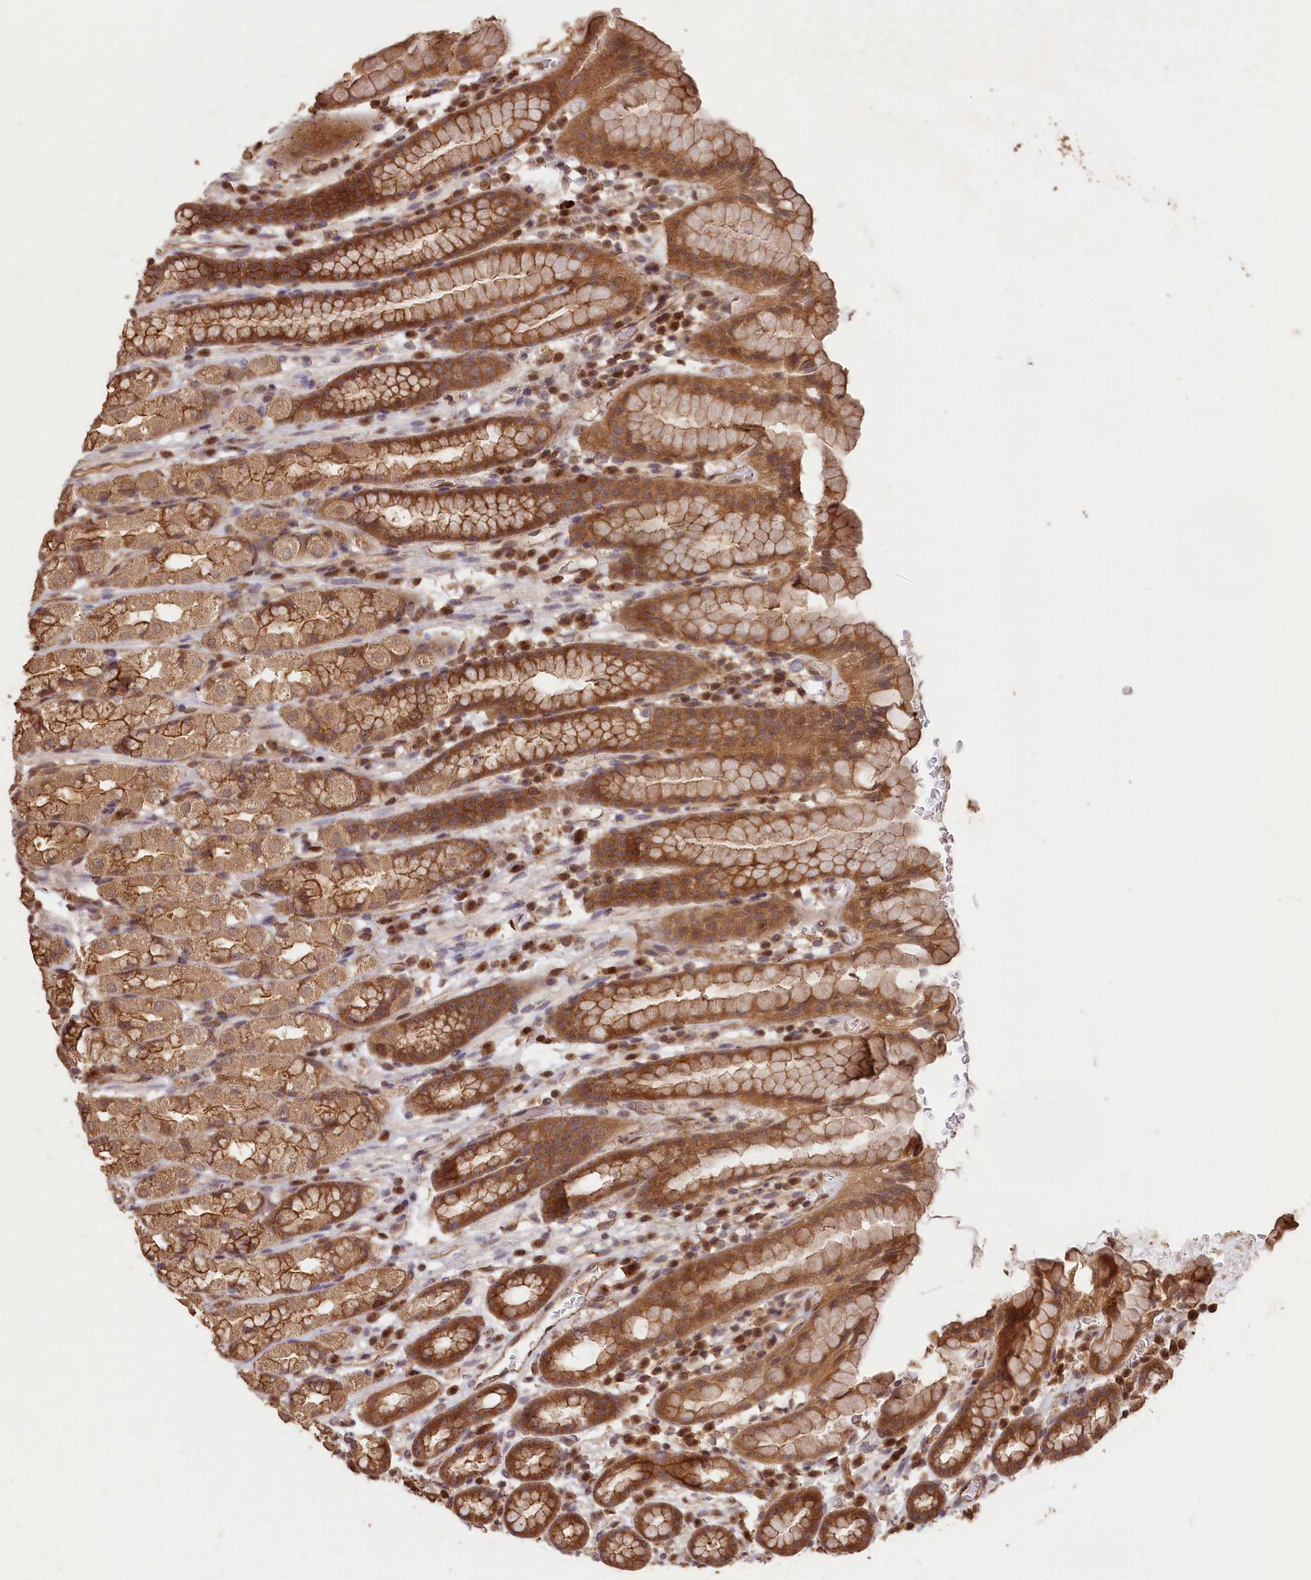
{"staining": {"intensity": "moderate", "quantity": ">75%", "location": "cytoplasmic/membranous"}, "tissue": "stomach", "cell_type": "Glandular cells", "image_type": "normal", "snomed": [{"axis": "morphology", "description": "Normal tissue, NOS"}, {"axis": "topography", "description": "Stomach, upper"}, {"axis": "topography", "description": "Stomach, lower"}, {"axis": "topography", "description": "Small intestine"}], "caption": "Immunohistochemical staining of benign stomach exhibits >75% levels of moderate cytoplasmic/membranous protein staining in about >75% of glandular cells. The staining was performed using DAB, with brown indicating positive protein expression. Nuclei are stained blue with hematoxylin.", "gene": "MADD", "patient": {"sex": "male", "age": 68}}